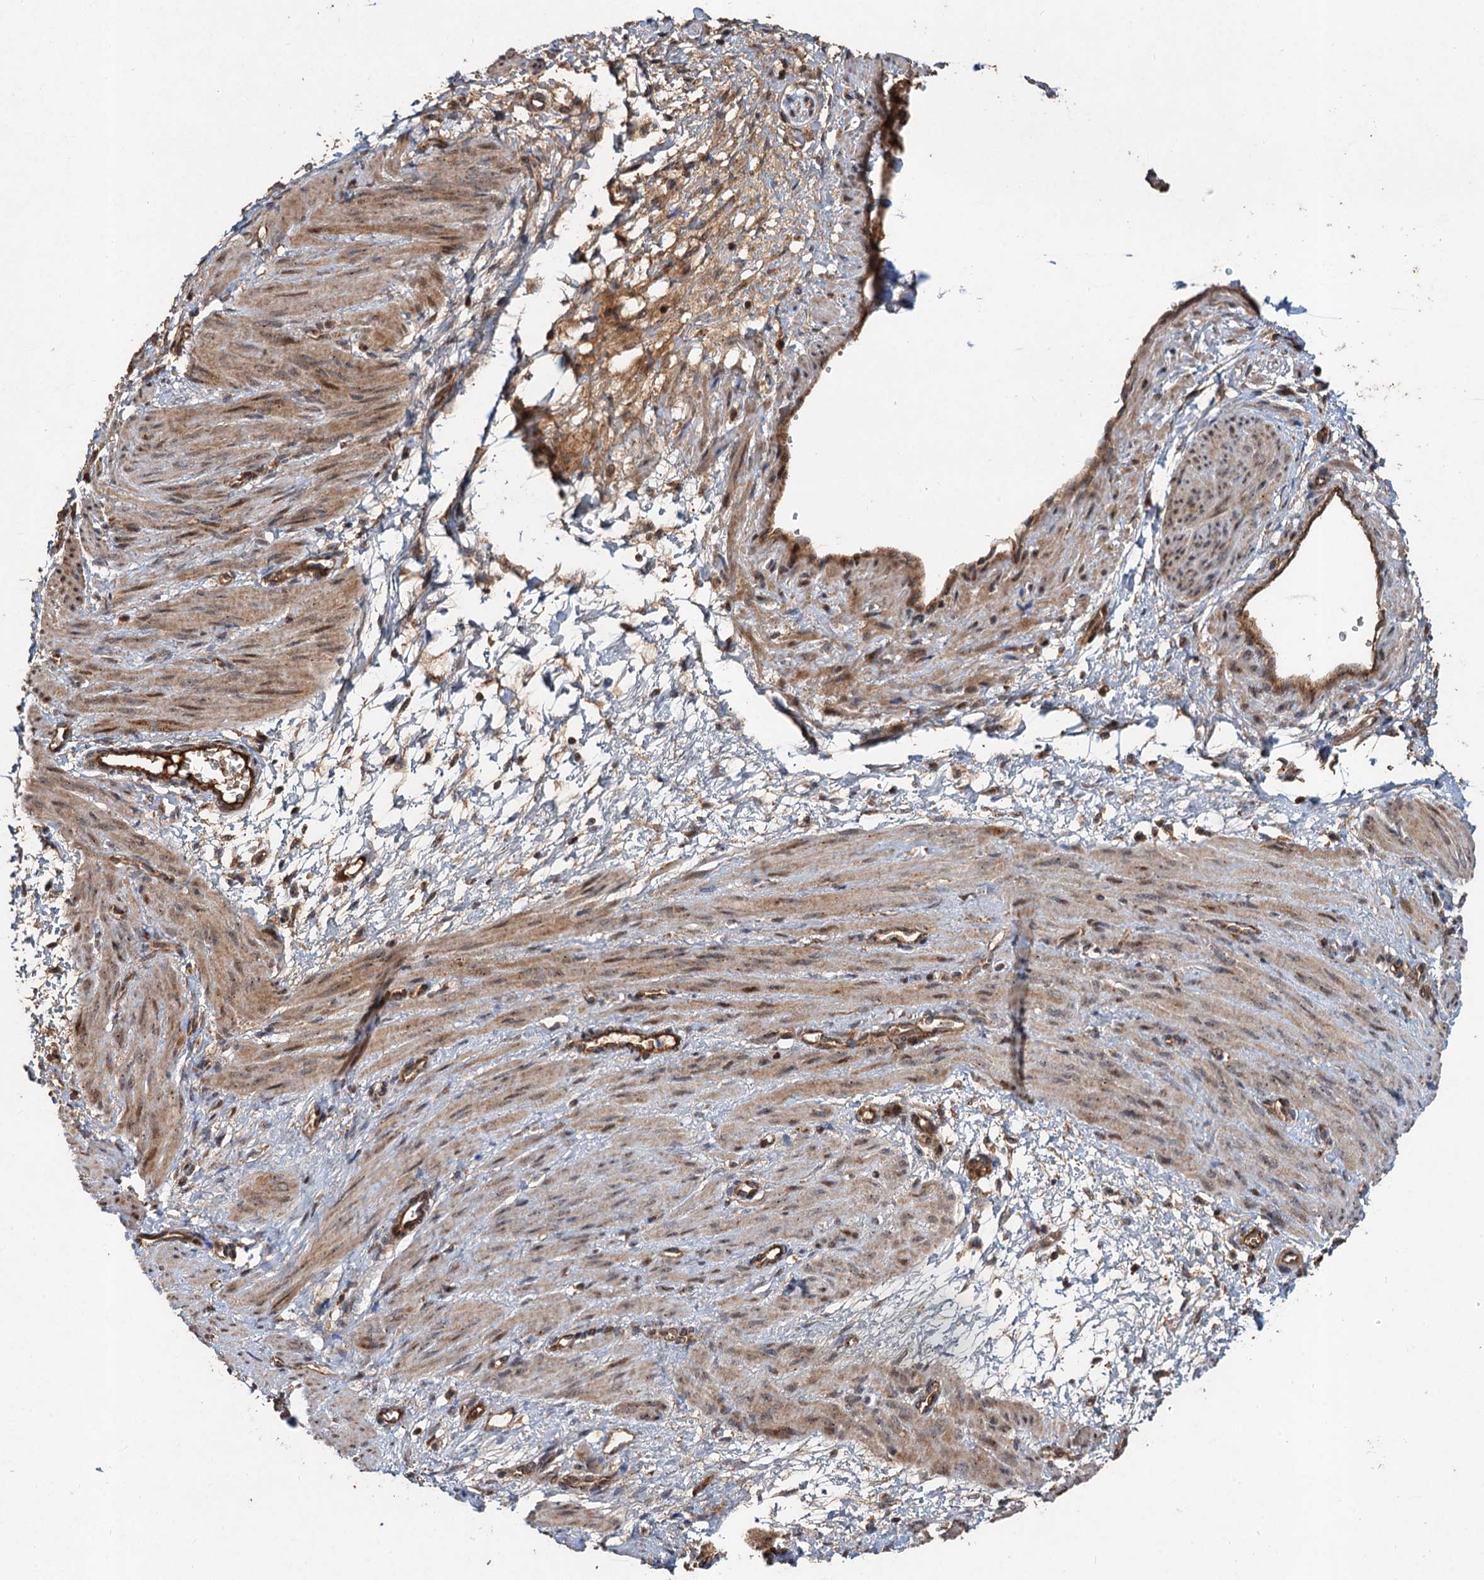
{"staining": {"intensity": "moderate", "quantity": ">75%", "location": "cytoplasmic/membranous,nuclear"}, "tissue": "smooth muscle", "cell_type": "Smooth muscle cells", "image_type": "normal", "snomed": [{"axis": "morphology", "description": "Normal tissue, NOS"}, {"axis": "topography", "description": "Endometrium"}], "caption": "Immunohistochemical staining of benign human smooth muscle displays >75% levels of moderate cytoplasmic/membranous,nuclear protein expression in about >75% of smooth muscle cells.", "gene": "DEXI", "patient": {"sex": "female", "age": 33}}